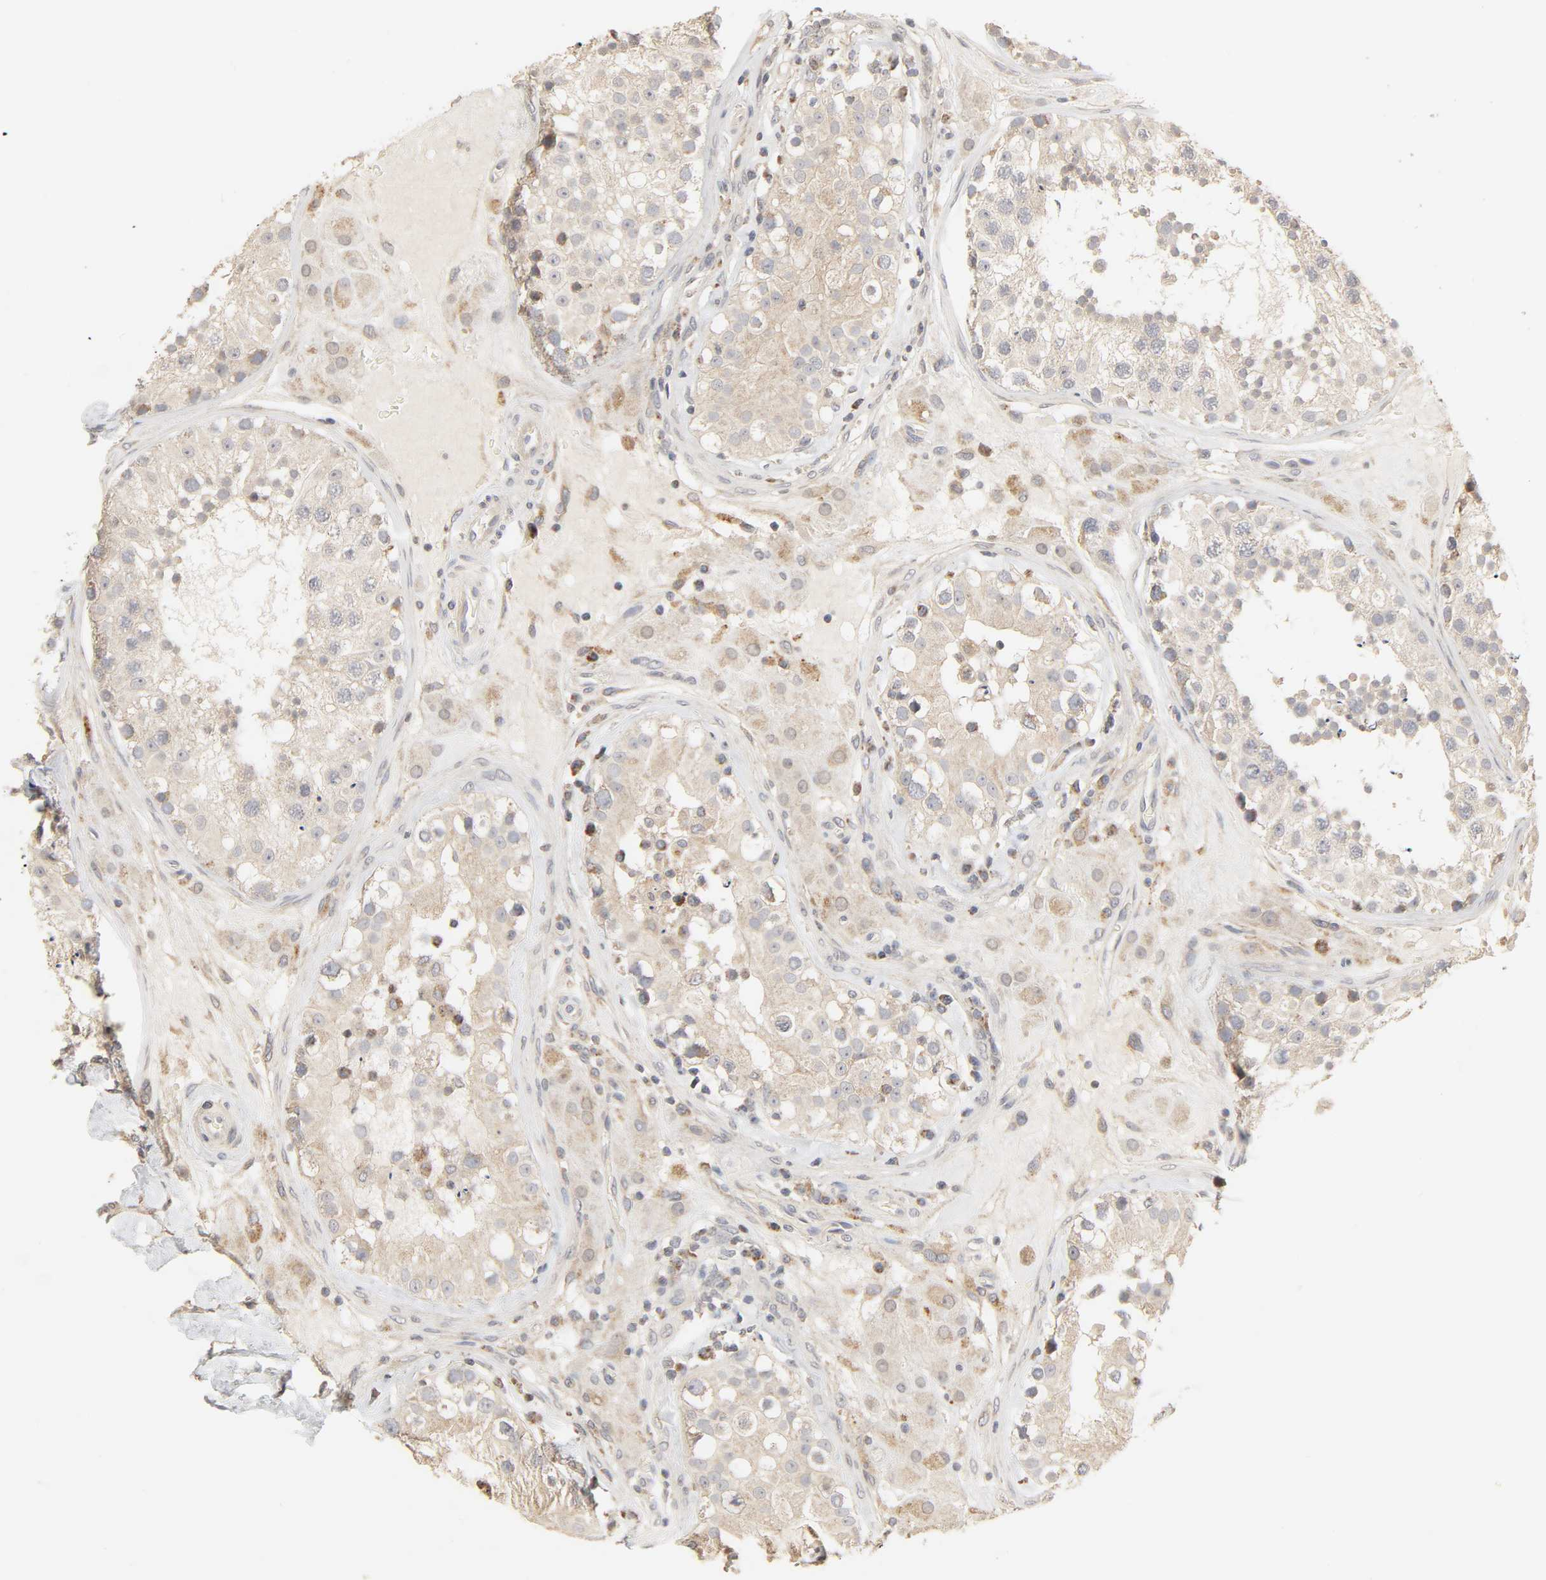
{"staining": {"intensity": "weak", "quantity": "25%-75%", "location": "cytoplasmic/membranous"}, "tissue": "testis", "cell_type": "Cells in seminiferous ducts", "image_type": "normal", "snomed": [{"axis": "morphology", "description": "Normal tissue, NOS"}, {"axis": "topography", "description": "Testis"}], "caption": "Immunohistochemical staining of unremarkable human testis demonstrates 25%-75% levels of weak cytoplasmic/membranous protein staining in about 25%-75% of cells in seminiferous ducts. (DAB IHC, brown staining for protein, blue staining for nuclei).", "gene": "CLEC4E", "patient": {"sex": "male", "age": 26}}